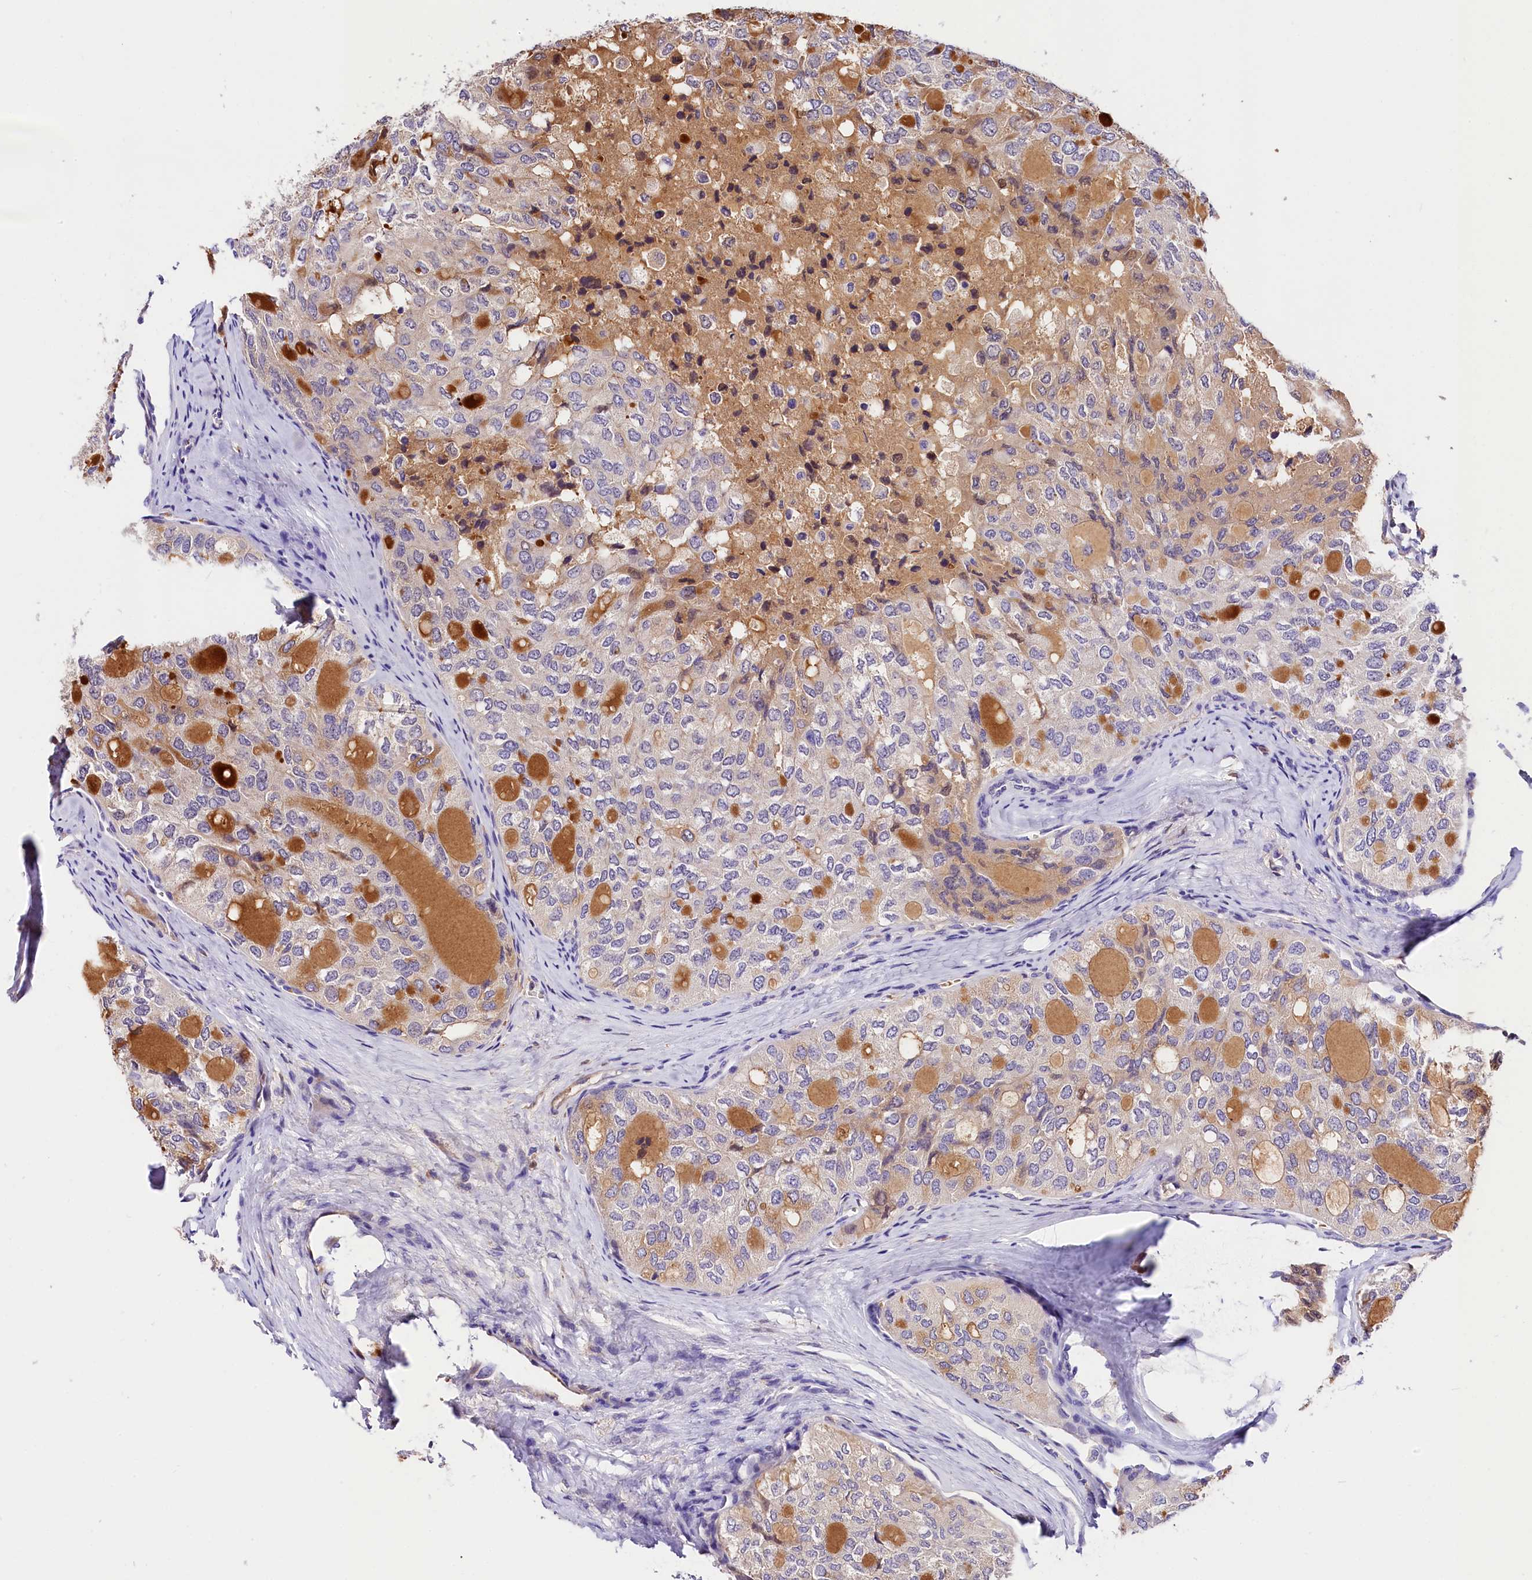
{"staining": {"intensity": "negative", "quantity": "none", "location": "none"}, "tissue": "thyroid cancer", "cell_type": "Tumor cells", "image_type": "cancer", "snomed": [{"axis": "morphology", "description": "Follicular adenoma carcinoma, NOS"}, {"axis": "topography", "description": "Thyroid gland"}], "caption": "Histopathology image shows no significant protein expression in tumor cells of thyroid follicular adenoma carcinoma.", "gene": "ARMC6", "patient": {"sex": "male", "age": 75}}